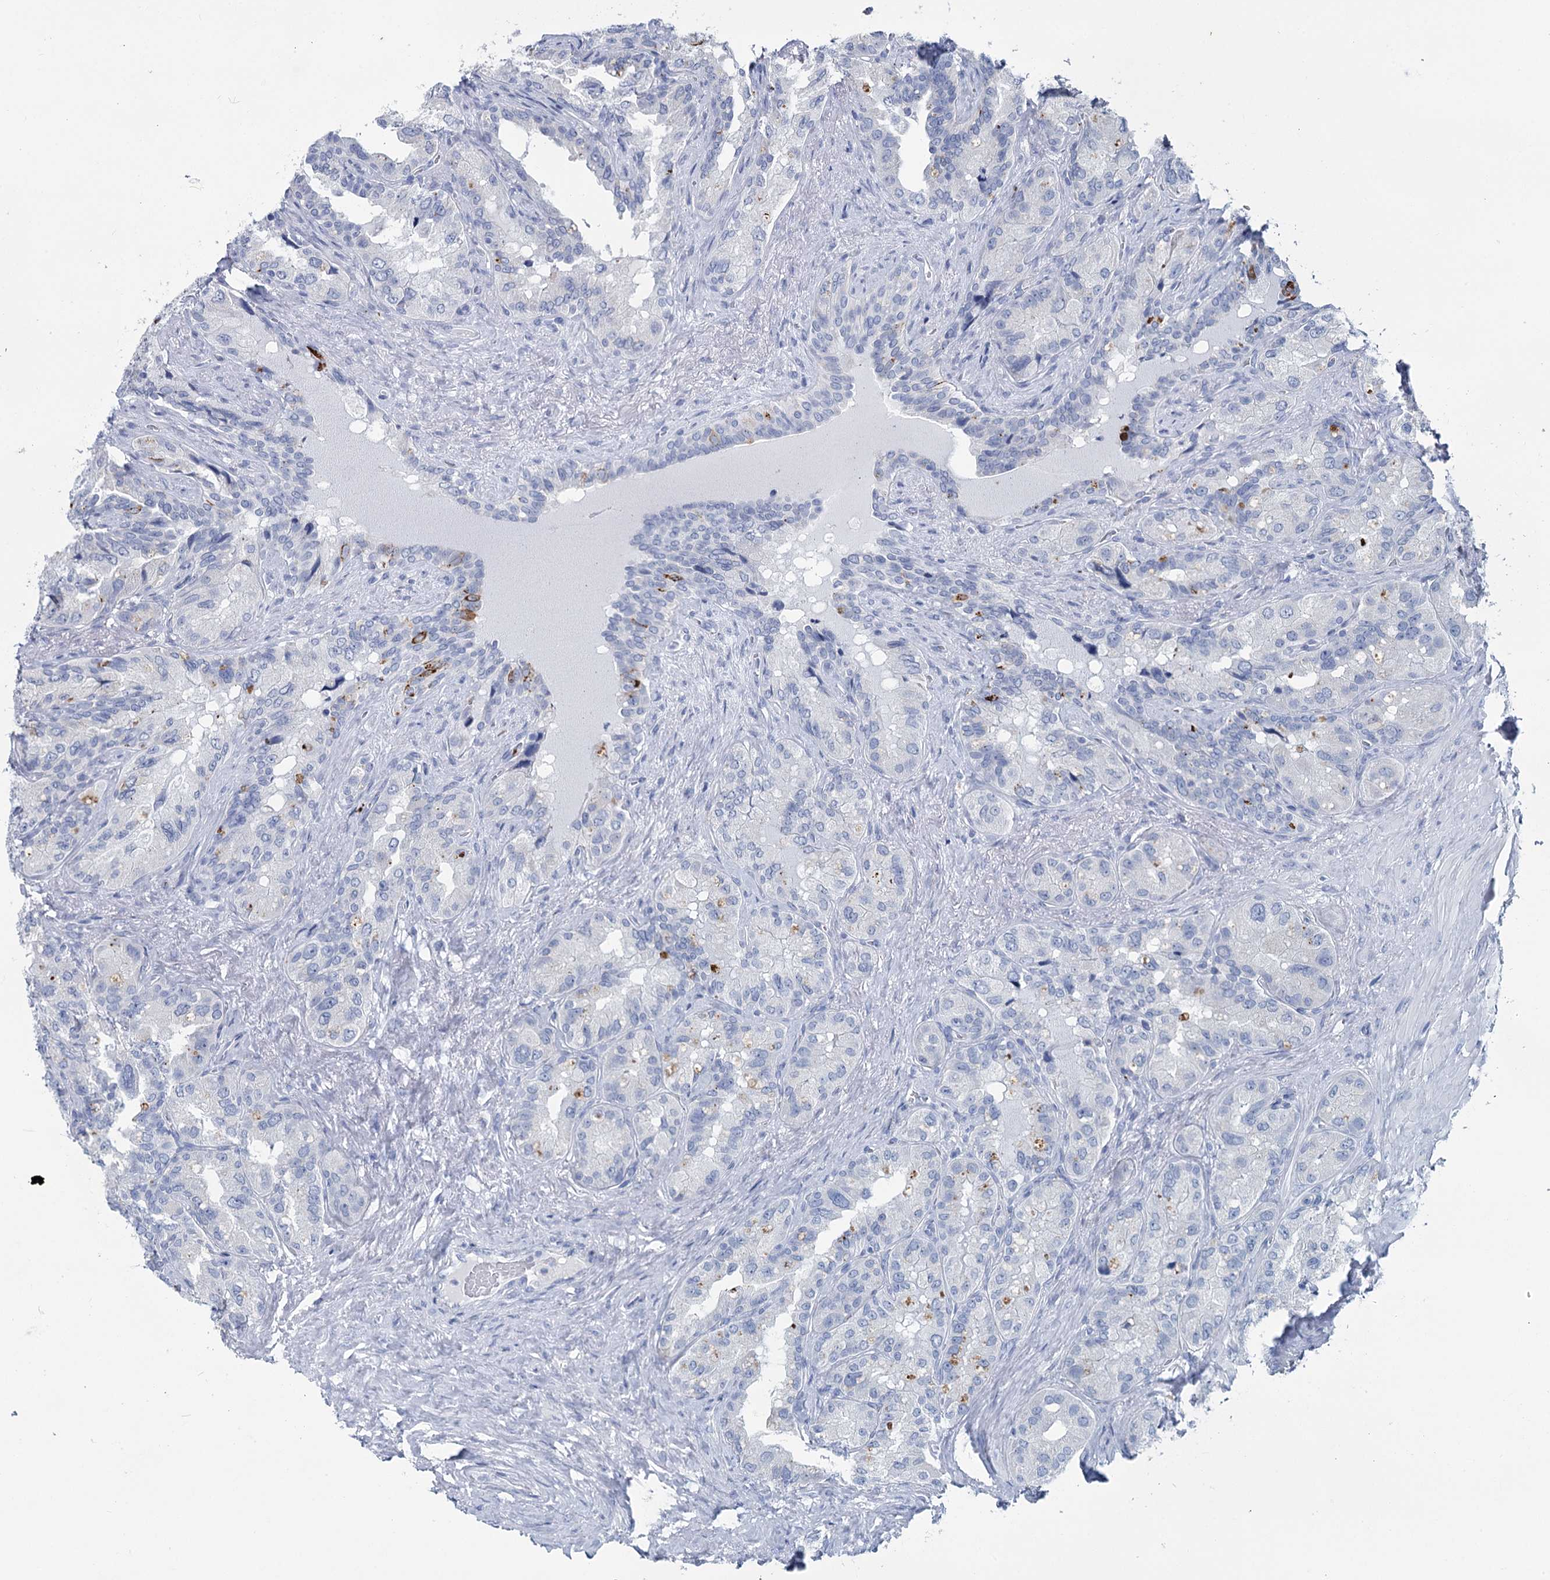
{"staining": {"intensity": "negative", "quantity": "none", "location": "none"}, "tissue": "seminal vesicle", "cell_type": "Glandular cells", "image_type": "normal", "snomed": [{"axis": "morphology", "description": "Normal tissue, NOS"}, {"axis": "topography", "description": "Seminal veicle"}, {"axis": "topography", "description": "Peripheral nerve tissue"}], "caption": "Immunohistochemical staining of normal seminal vesicle displays no significant expression in glandular cells.", "gene": "METTL7B", "patient": {"sex": "male", "age": 67}}